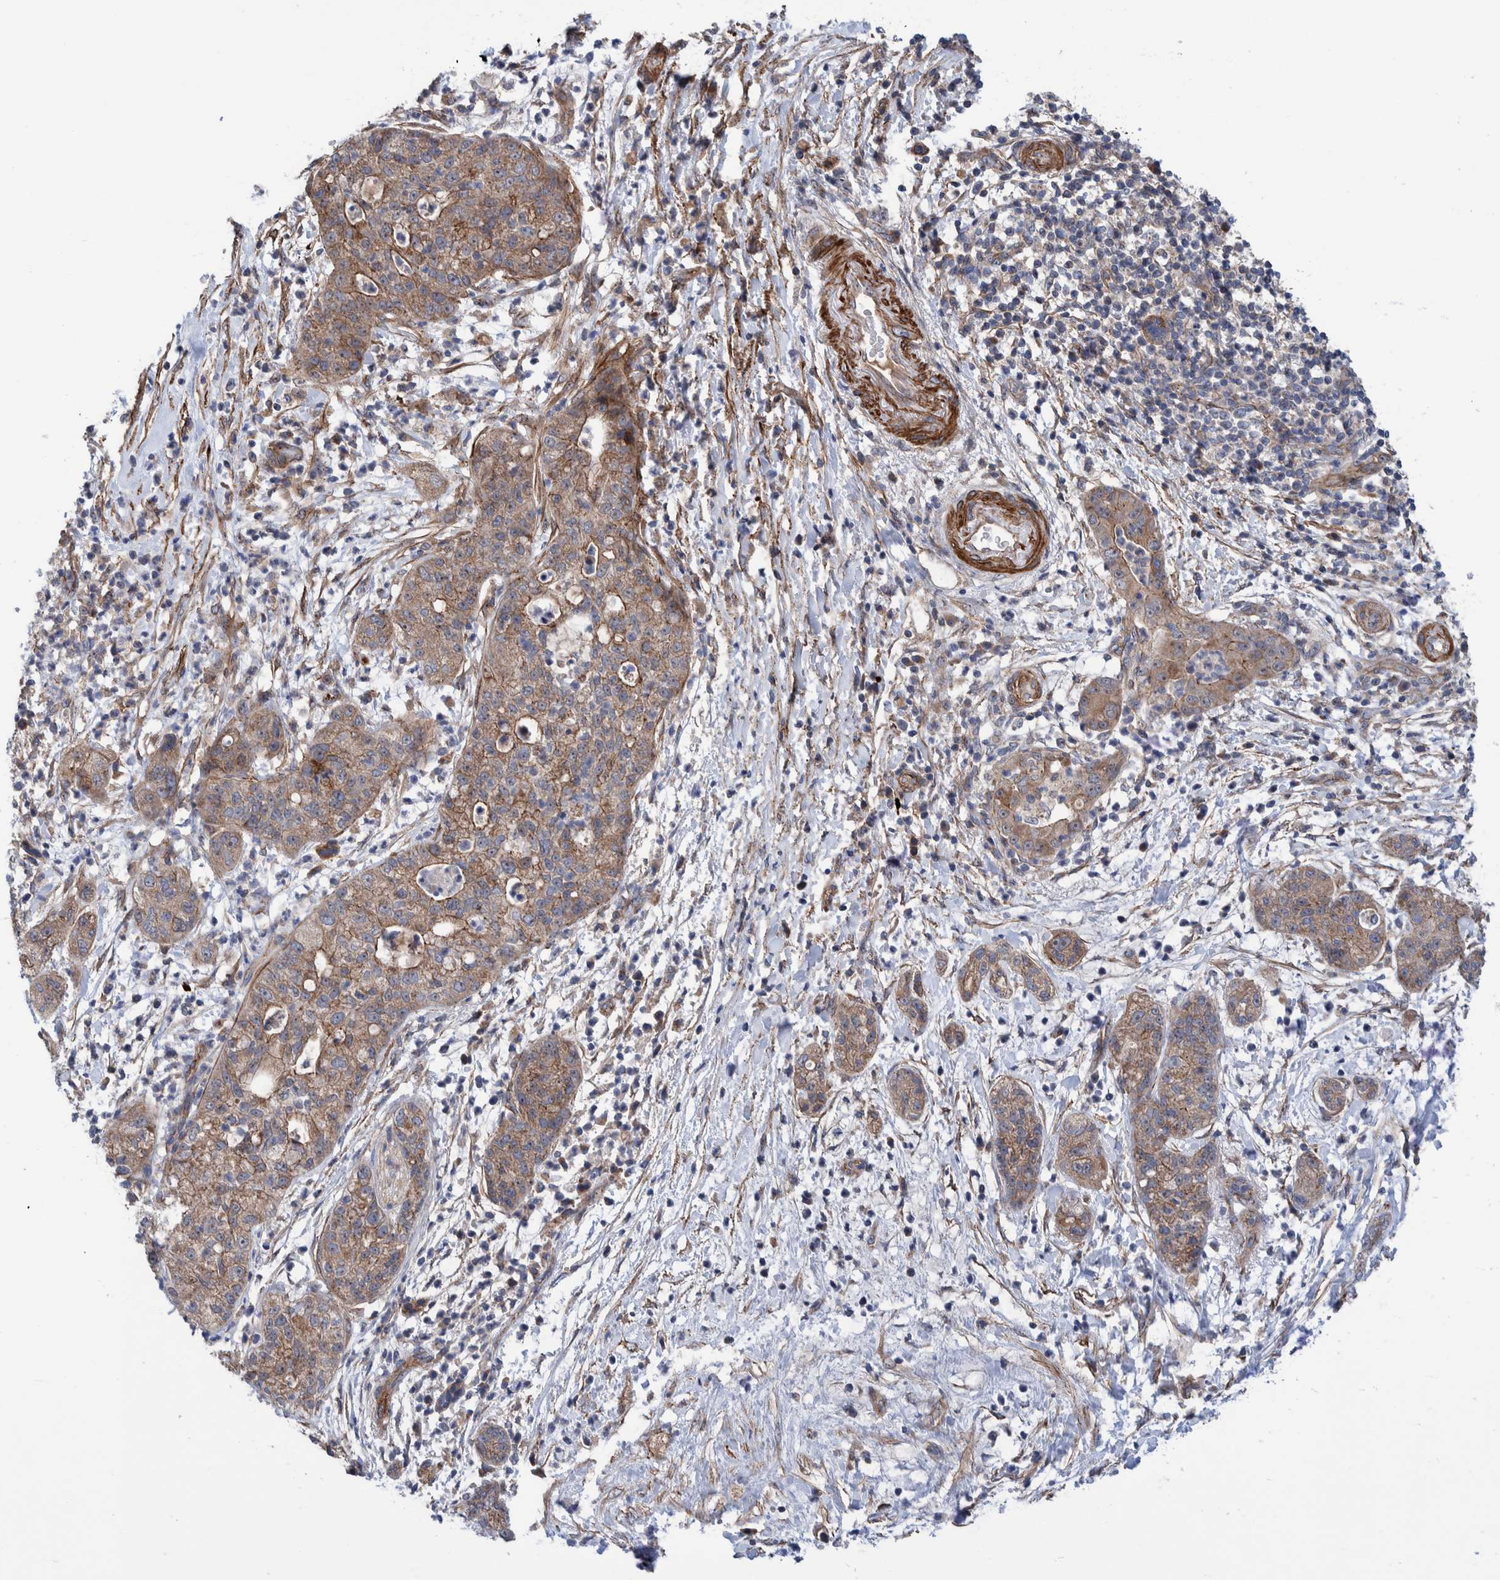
{"staining": {"intensity": "moderate", "quantity": ">75%", "location": "cytoplasmic/membranous"}, "tissue": "pancreatic cancer", "cell_type": "Tumor cells", "image_type": "cancer", "snomed": [{"axis": "morphology", "description": "Adenocarcinoma, NOS"}, {"axis": "topography", "description": "Pancreas"}], "caption": "Immunohistochemical staining of pancreatic cancer (adenocarcinoma) exhibits medium levels of moderate cytoplasmic/membranous staining in approximately >75% of tumor cells. (DAB (3,3'-diaminobenzidine) IHC with brightfield microscopy, high magnification).", "gene": "SLC25A10", "patient": {"sex": "female", "age": 78}}